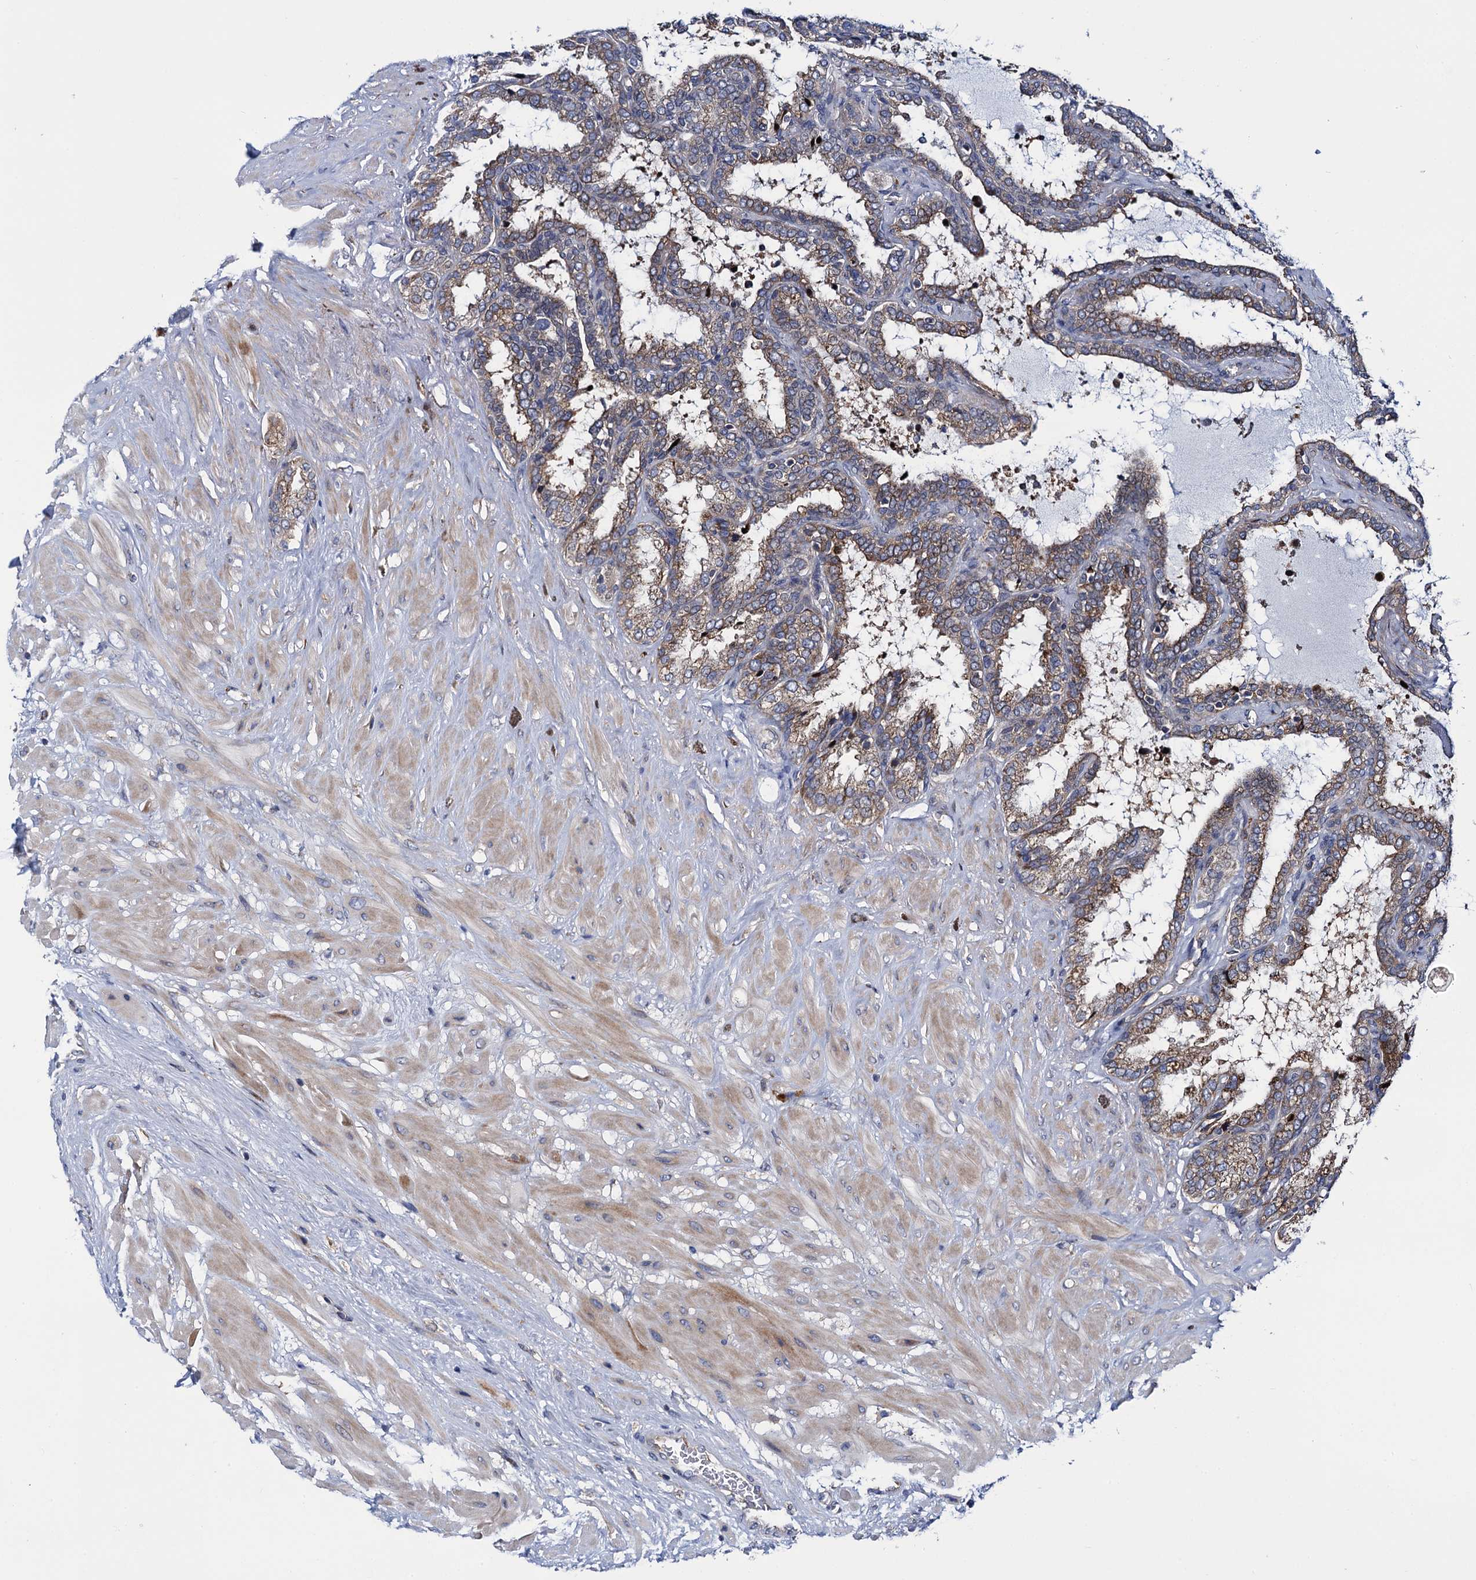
{"staining": {"intensity": "moderate", "quantity": ">75%", "location": "cytoplasmic/membranous"}, "tissue": "seminal vesicle", "cell_type": "Glandular cells", "image_type": "normal", "snomed": [{"axis": "morphology", "description": "Normal tissue, NOS"}, {"axis": "topography", "description": "Seminal veicle"}], "caption": "The micrograph exhibits staining of benign seminal vesicle, revealing moderate cytoplasmic/membranous protein expression (brown color) within glandular cells.", "gene": "PGLS", "patient": {"sex": "male", "age": 46}}